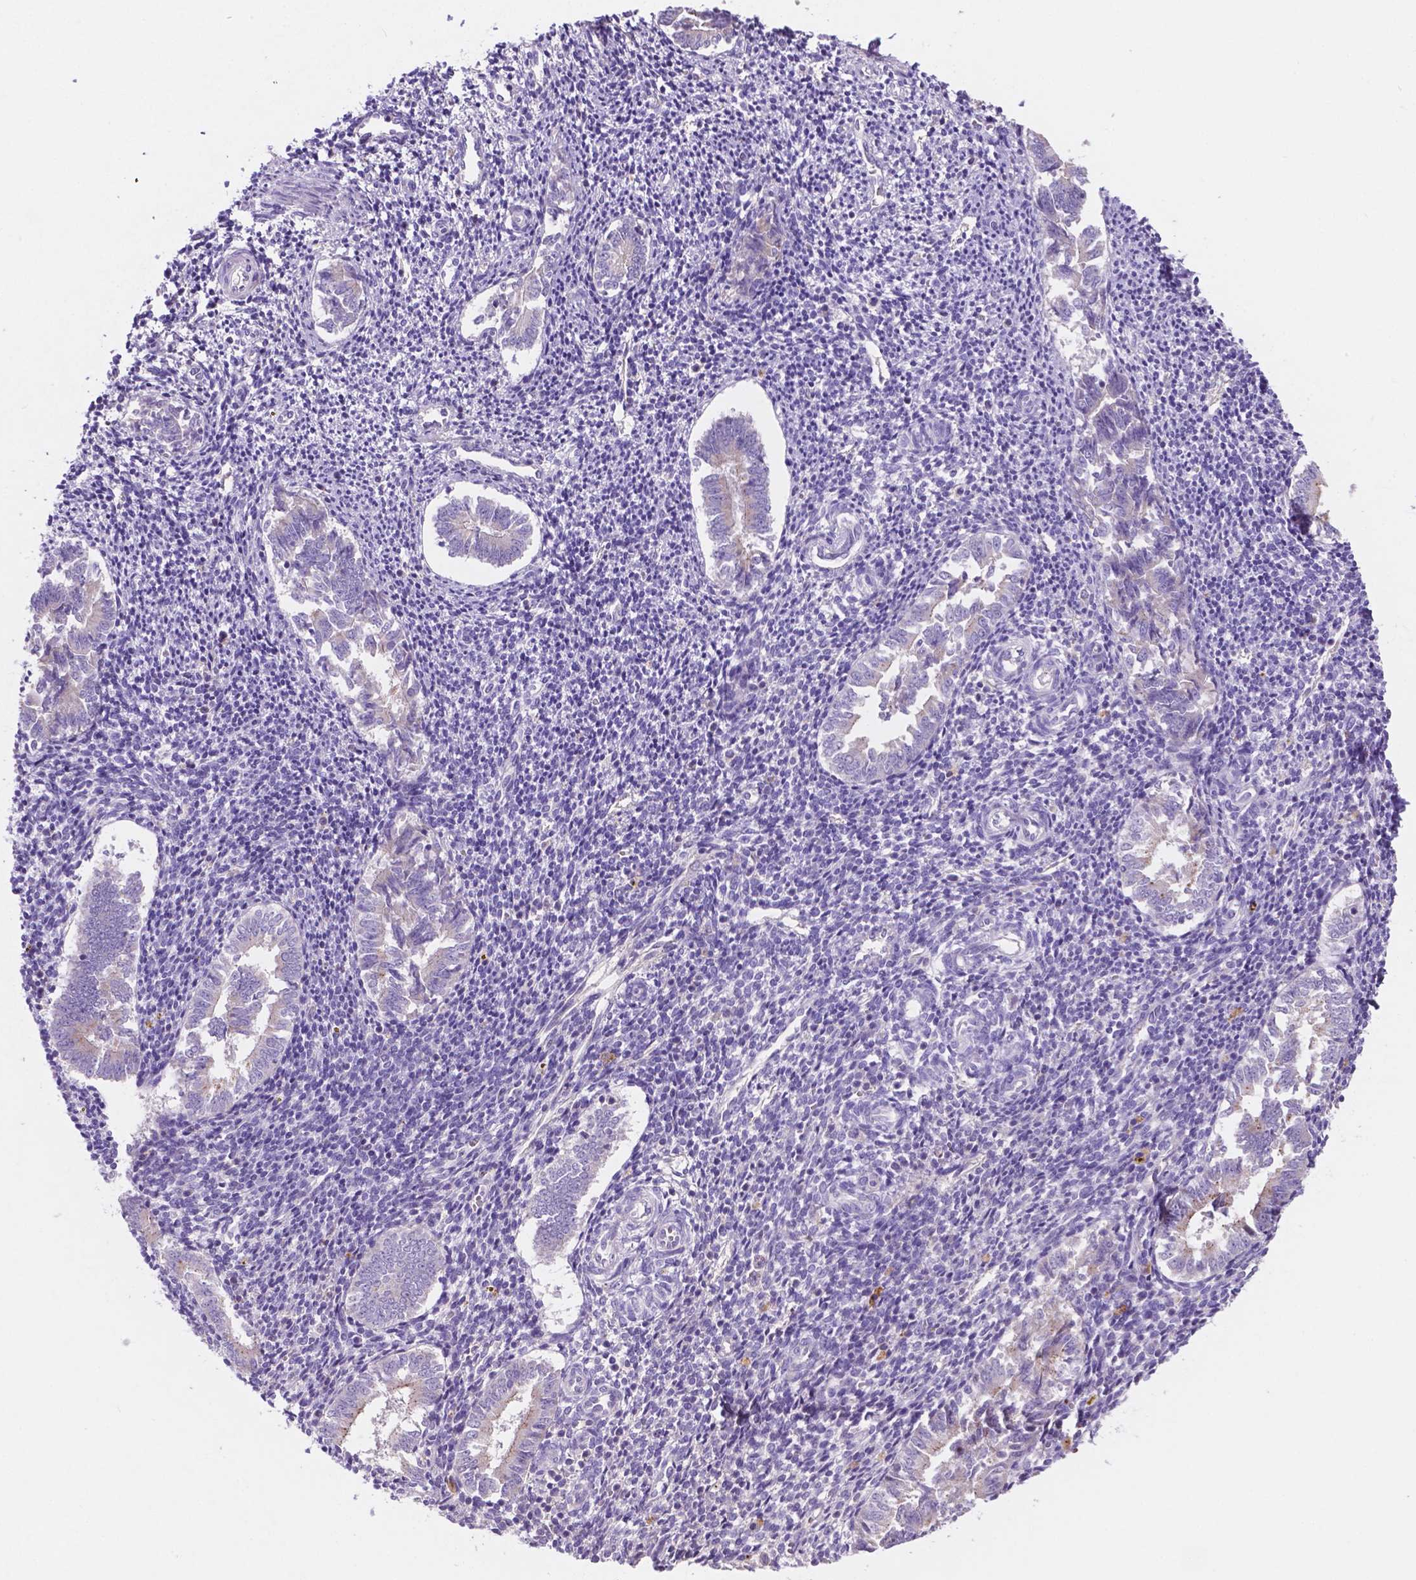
{"staining": {"intensity": "negative", "quantity": "none", "location": "none"}, "tissue": "endometrium", "cell_type": "Cells in endometrial stroma", "image_type": "normal", "snomed": [{"axis": "morphology", "description": "Normal tissue, NOS"}, {"axis": "topography", "description": "Endometrium"}], "caption": "Immunohistochemistry (IHC) of unremarkable endometrium shows no expression in cells in endometrial stroma.", "gene": "MKRN2OS", "patient": {"sex": "female", "age": 25}}